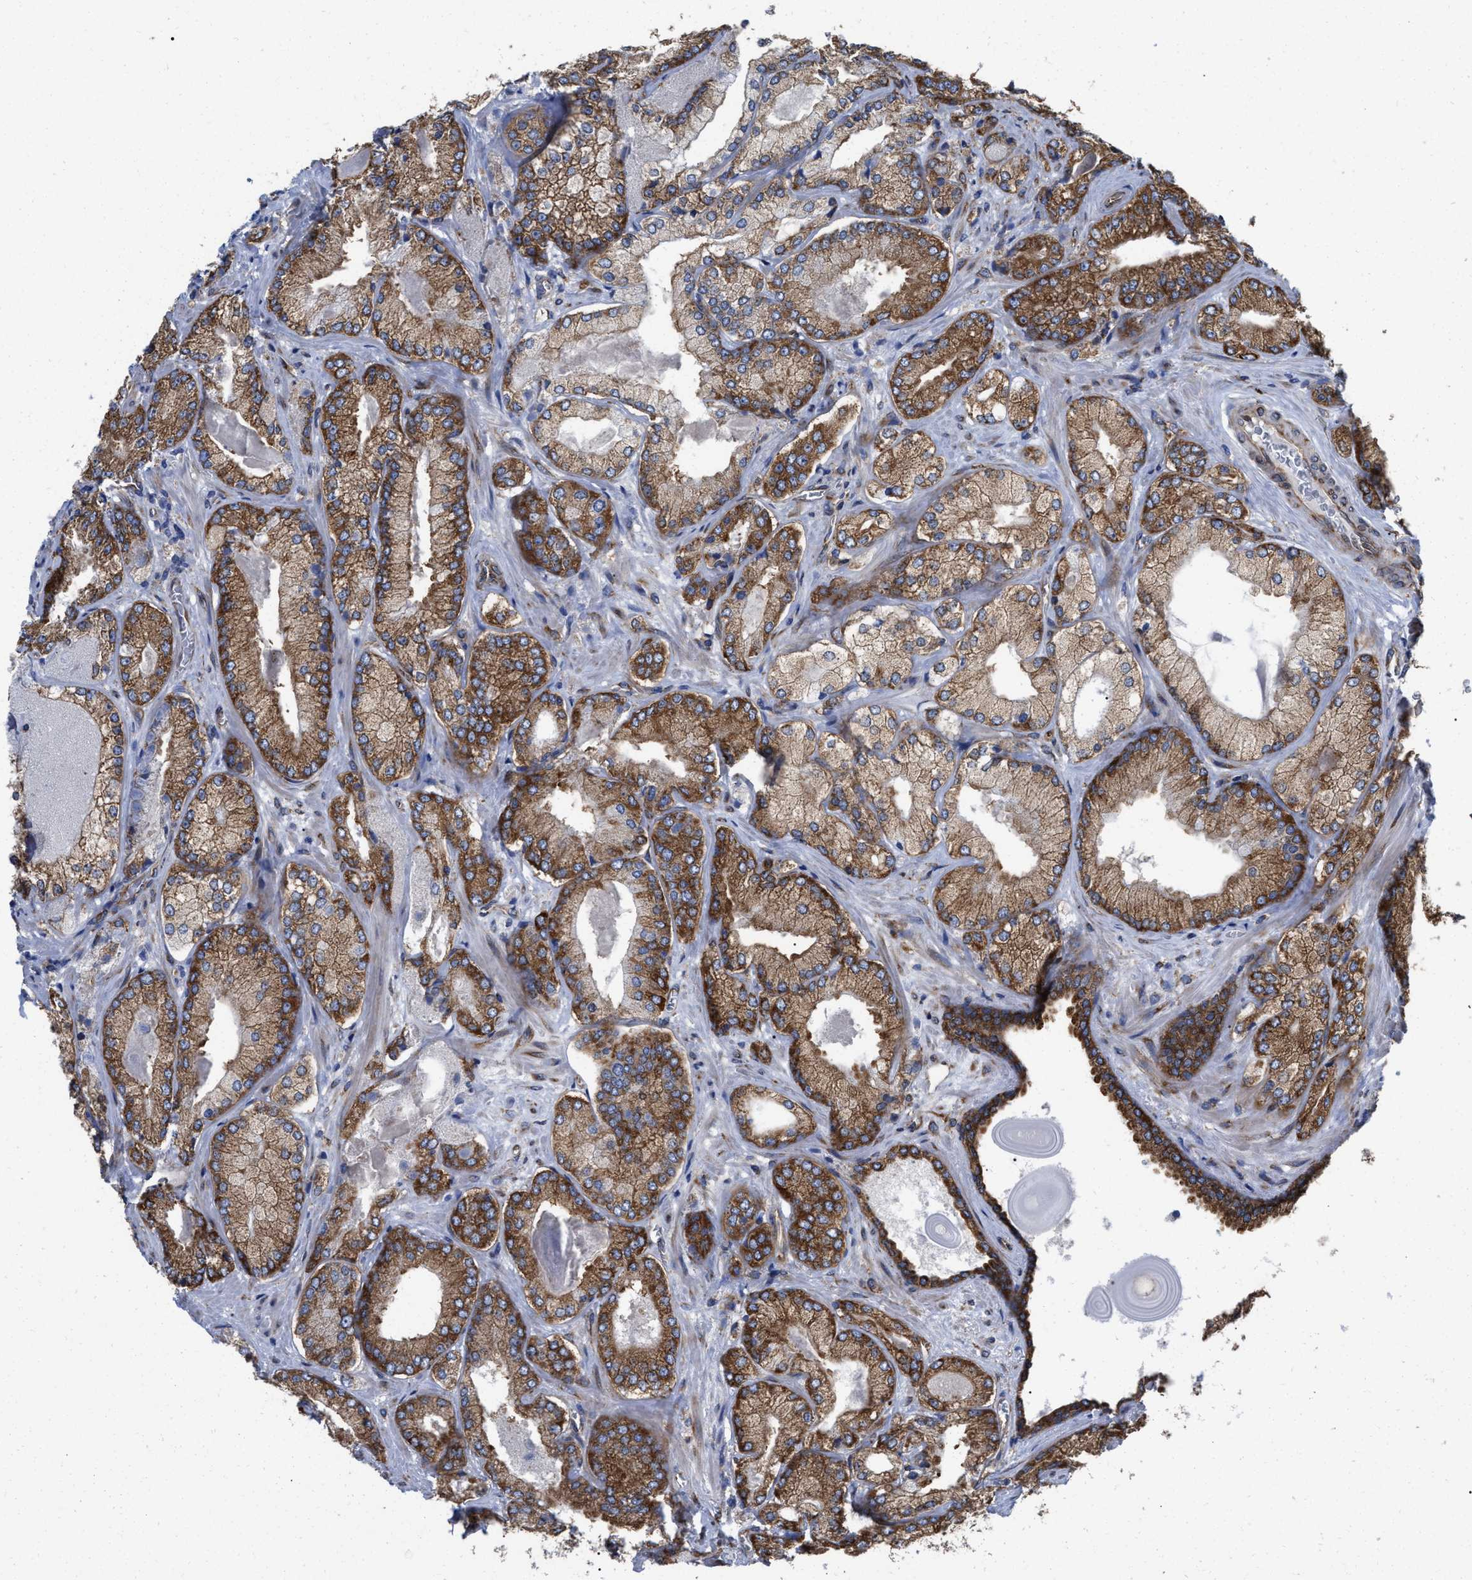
{"staining": {"intensity": "strong", "quantity": ">75%", "location": "cytoplasmic/membranous"}, "tissue": "prostate cancer", "cell_type": "Tumor cells", "image_type": "cancer", "snomed": [{"axis": "morphology", "description": "Adenocarcinoma, Low grade"}, {"axis": "topography", "description": "Prostate"}], "caption": "A histopathology image of prostate cancer (adenocarcinoma (low-grade)) stained for a protein exhibits strong cytoplasmic/membranous brown staining in tumor cells.", "gene": "FAM120A", "patient": {"sex": "male", "age": 65}}